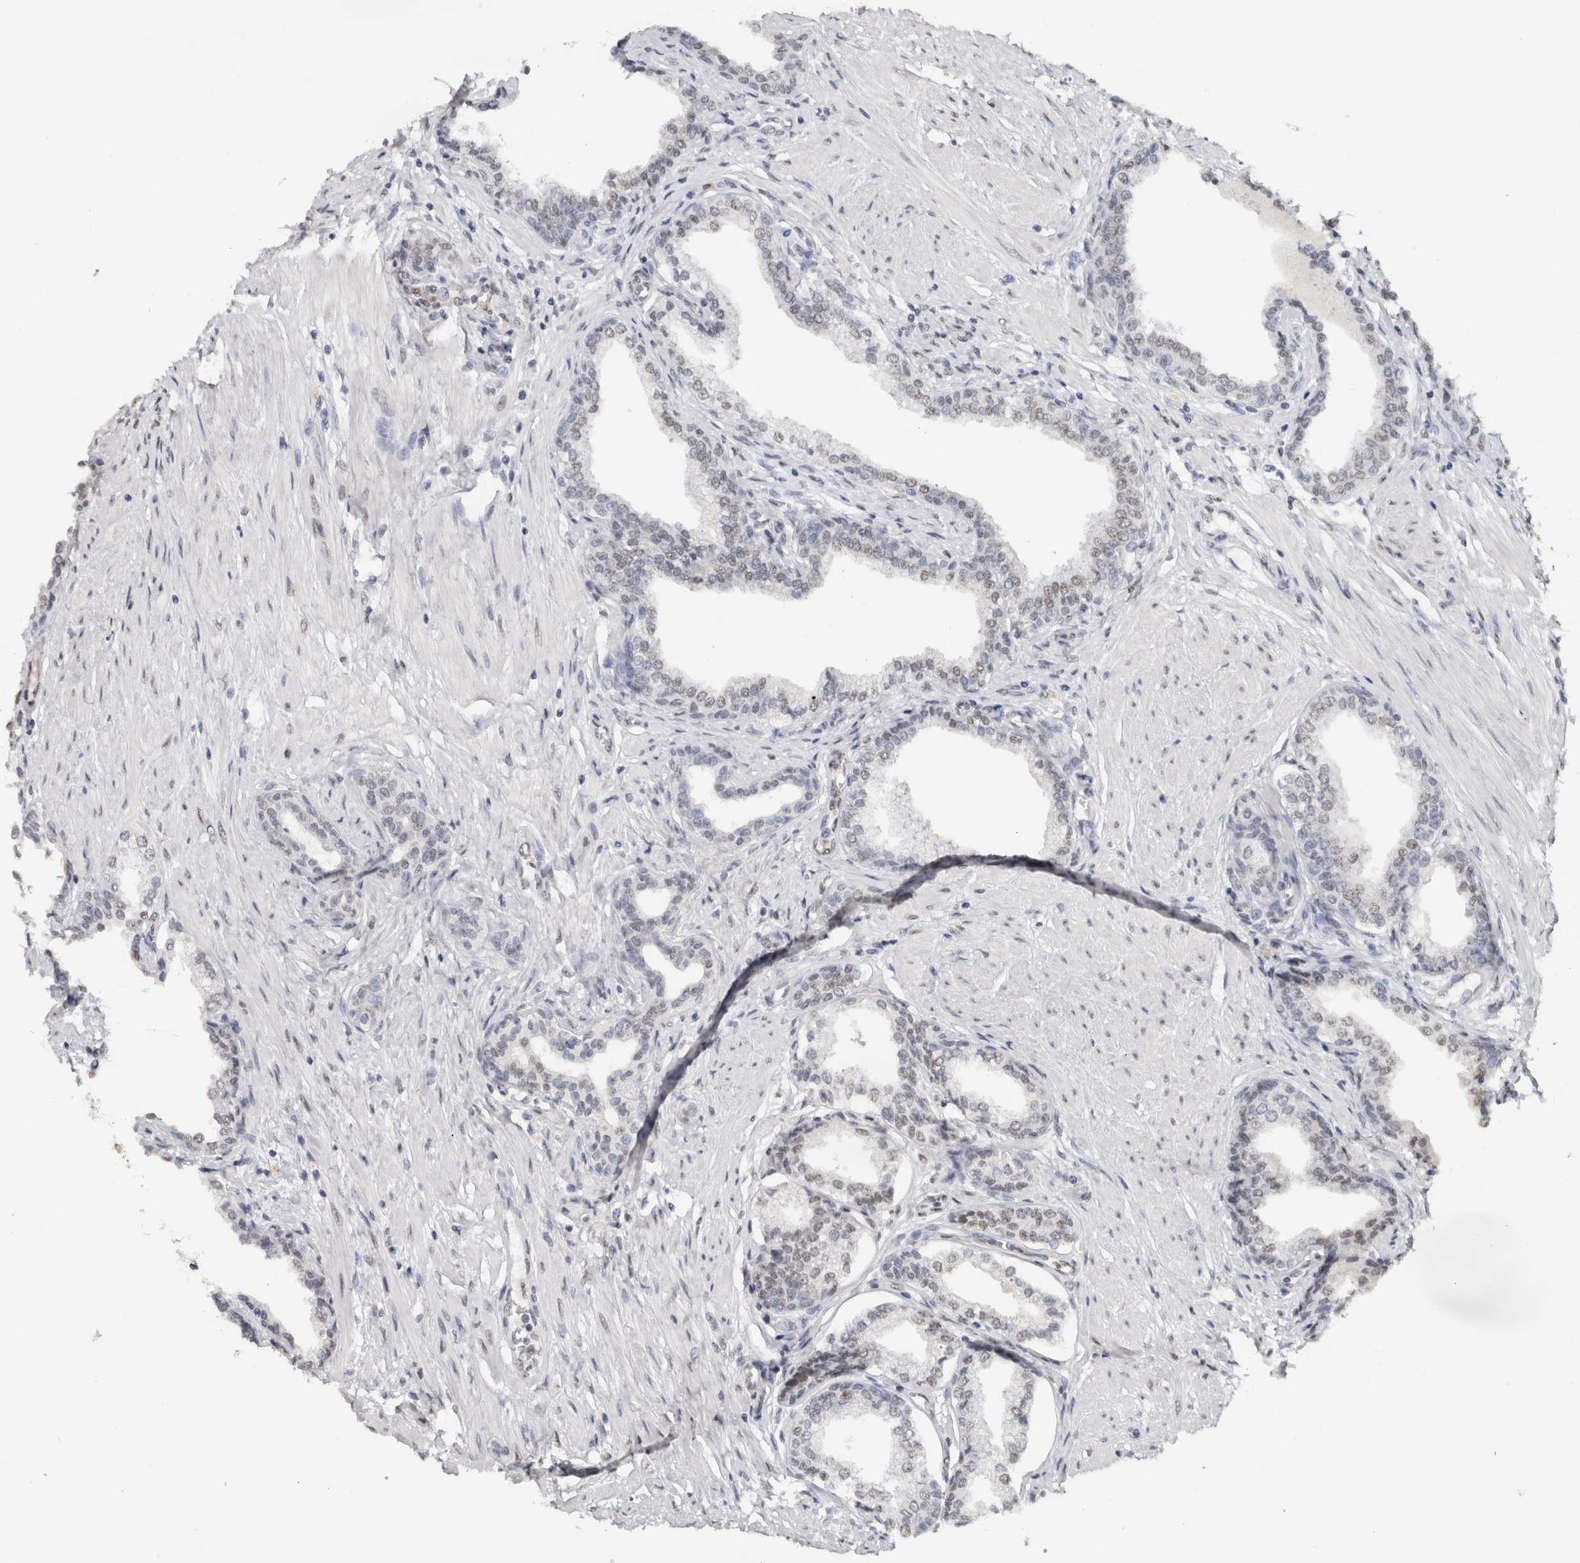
{"staining": {"intensity": "negative", "quantity": "none", "location": "none"}, "tissue": "prostate cancer", "cell_type": "Tumor cells", "image_type": "cancer", "snomed": [{"axis": "morphology", "description": "Adenocarcinoma, High grade"}, {"axis": "topography", "description": "Prostate"}], "caption": "Immunohistochemistry (IHC) of prostate high-grade adenocarcinoma exhibits no expression in tumor cells.", "gene": "RPS6KA2", "patient": {"sex": "male", "age": 52}}